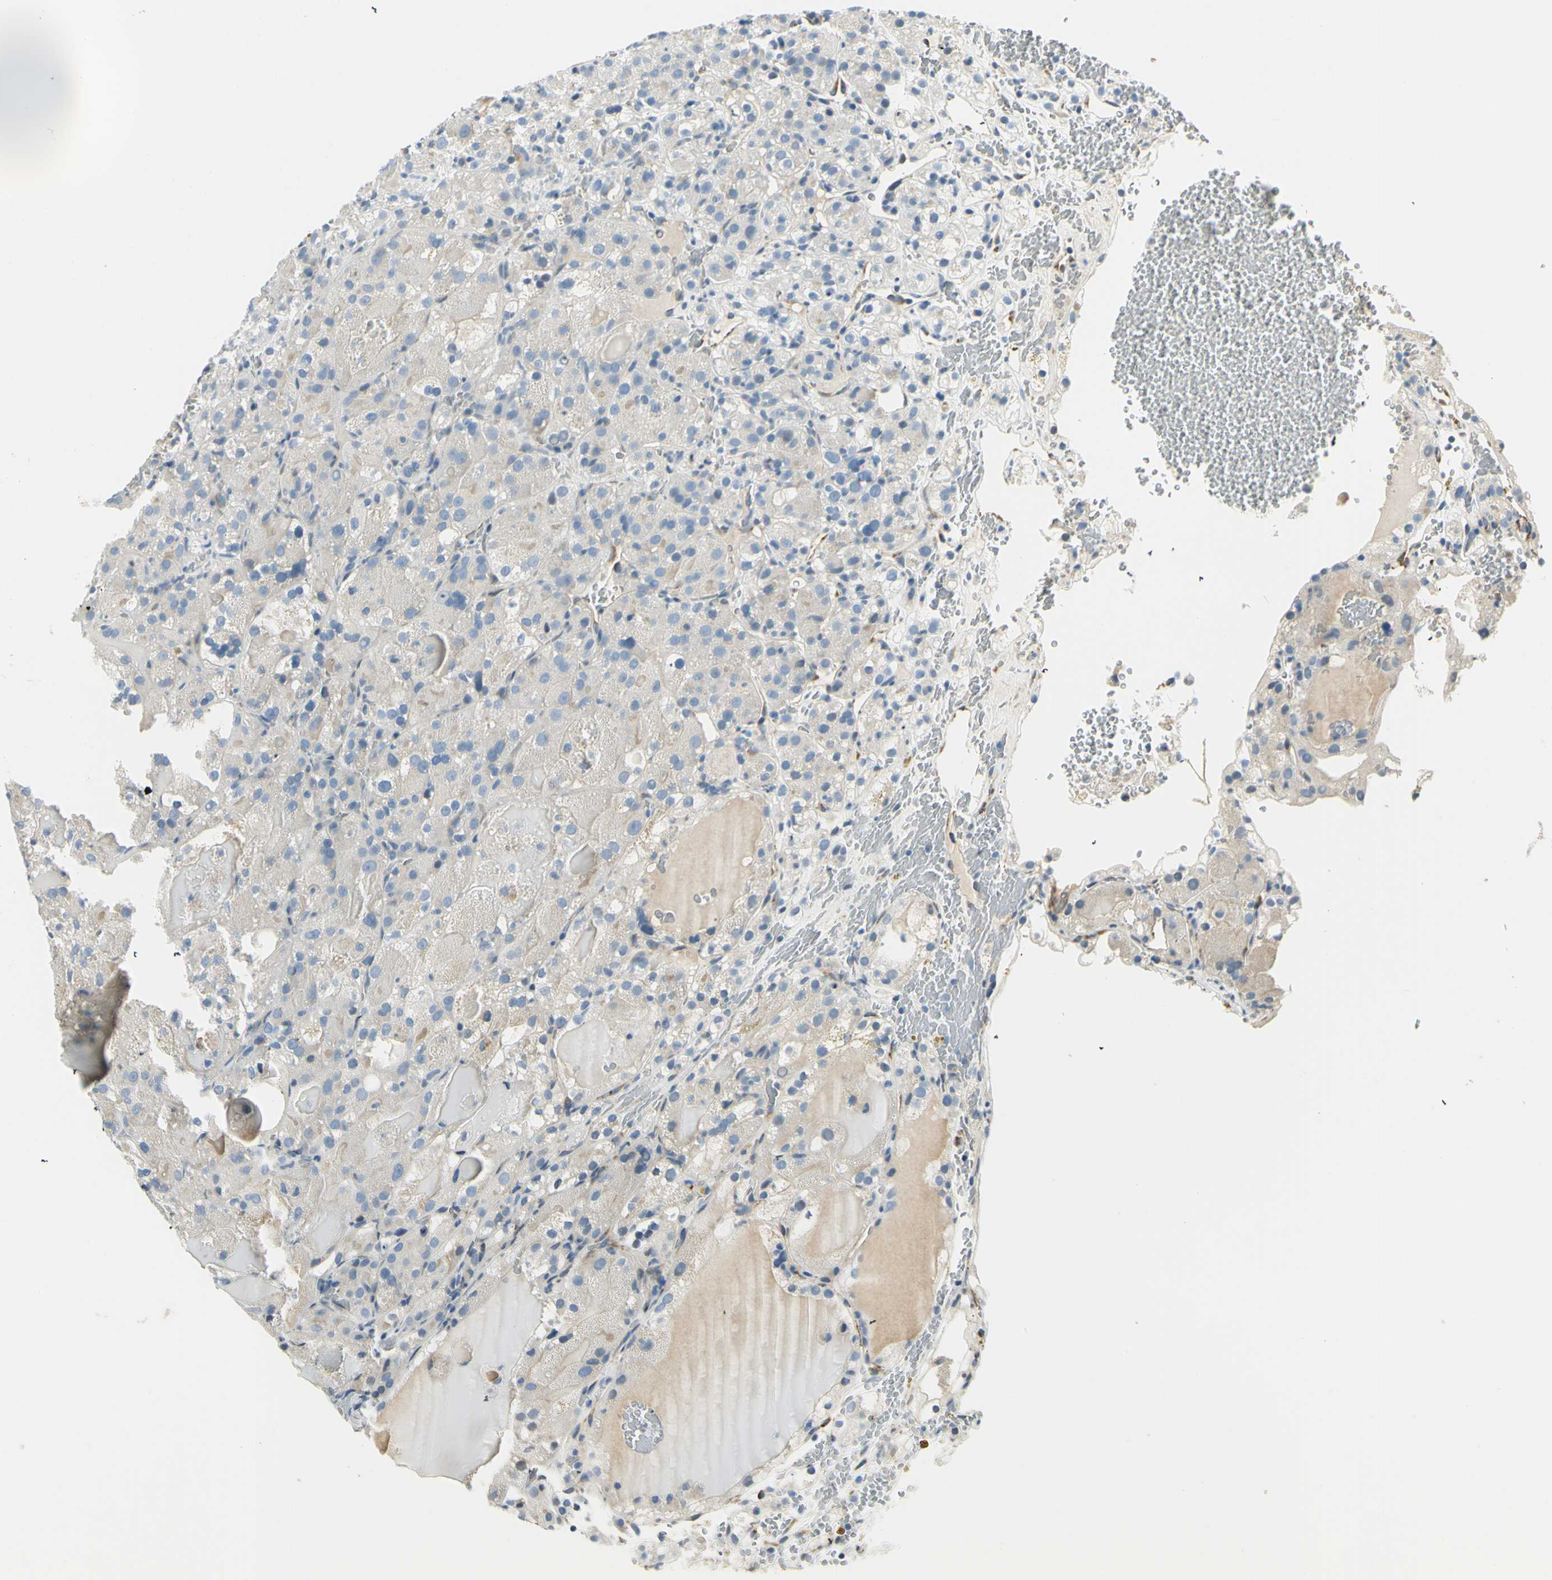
{"staining": {"intensity": "negative", "quantity": "none", "location": "none"}, "tissue": "renal cancer", "cell_type": "Tumor cells", "image_type": "cancer", "snomed": [{"axis": "morphology", "description": "Normal tissue, NOS"}, {"axis": "morphology", "description": "Adenocarcinoma, NOS"}, {"axis": "topography", "description": "Kidney"}], "caption": "Protein analysis of renal cancer exhibits no significant staining in tumor cells.", "gene": "IGDCC4", "patient": {"sex": "male", "age": 61}}